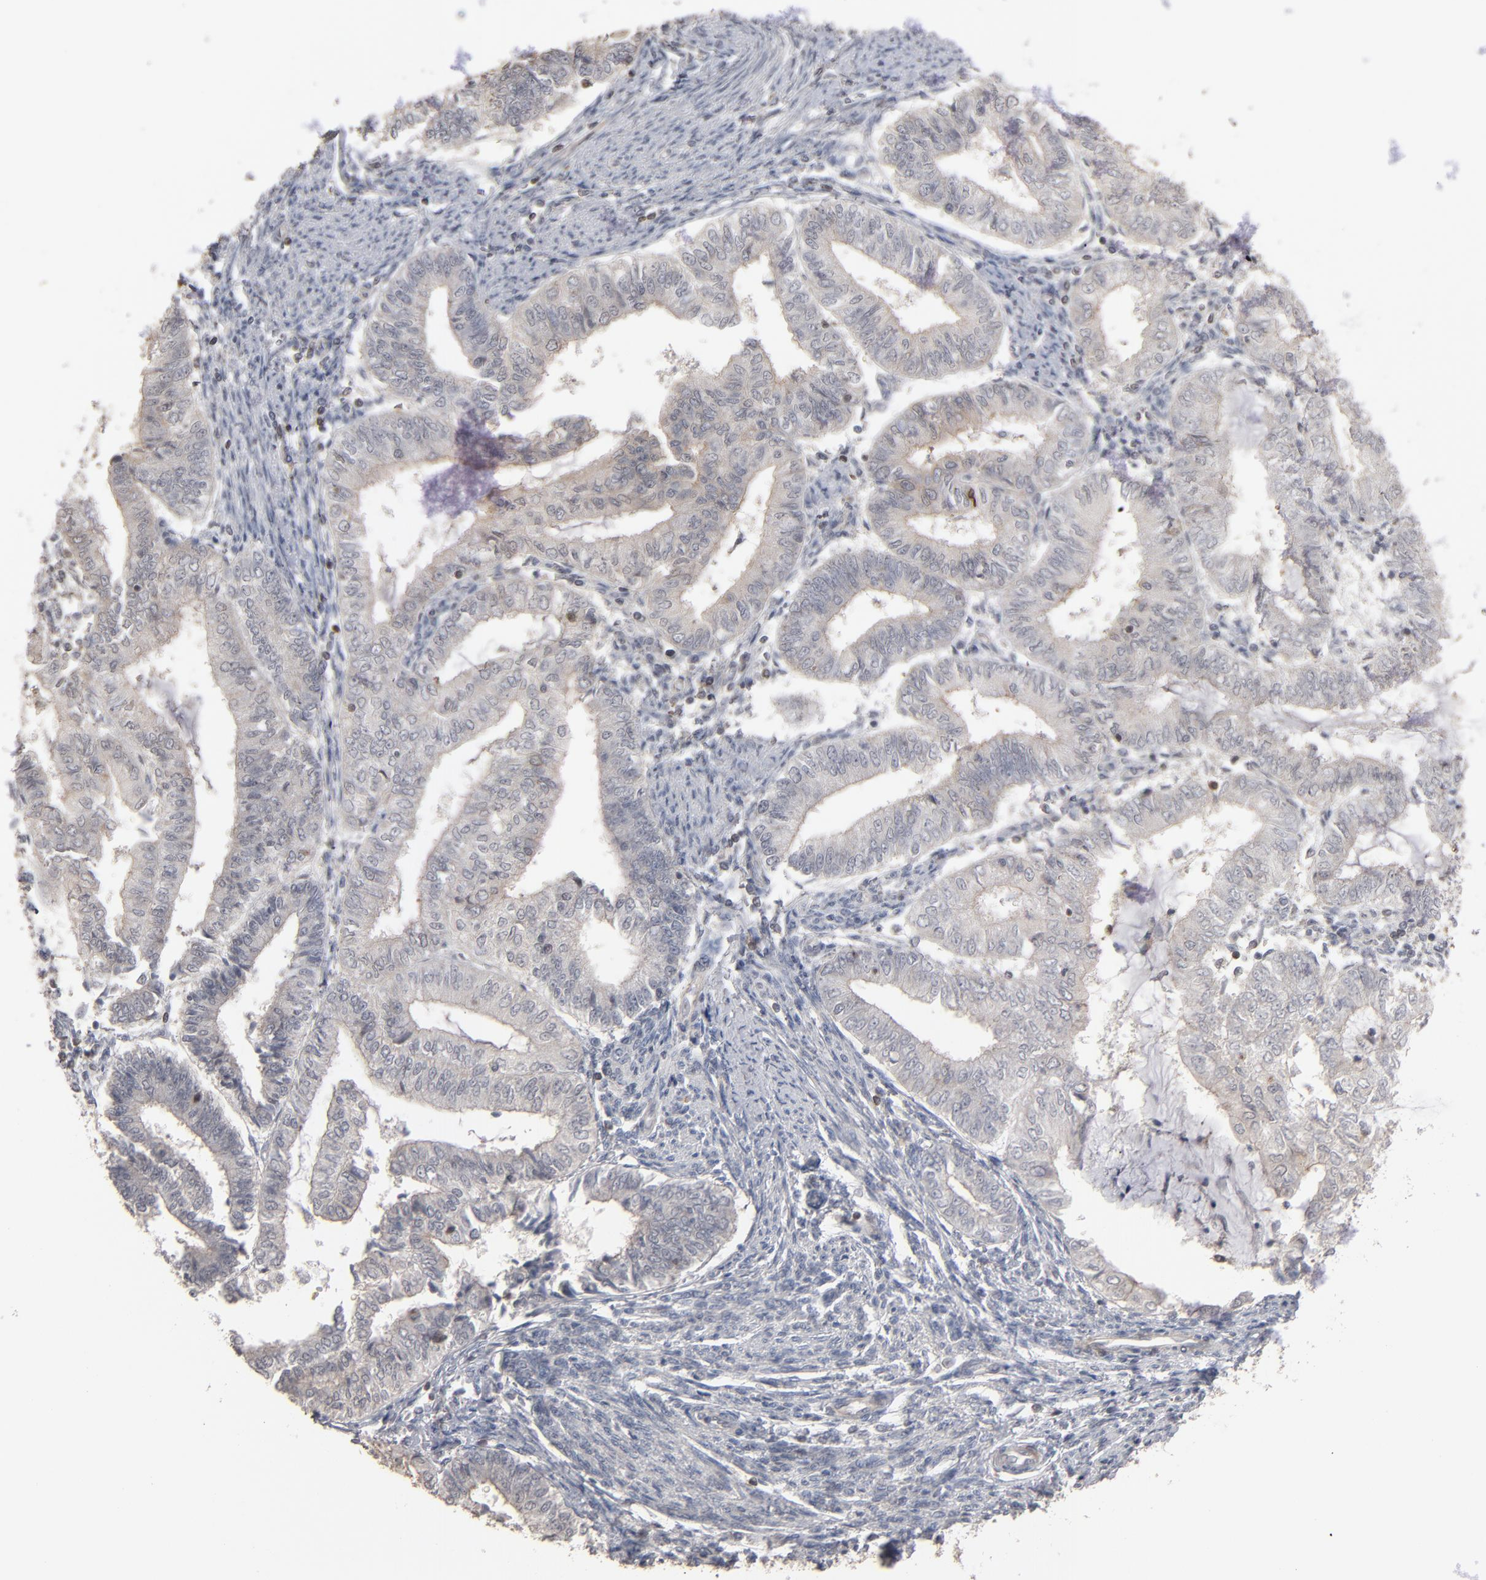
{"staining": {"intensity": "weak", "quantity": ">75%", "location": "cytoplasmic/membranous"}, "tissue": "endometrial cancer", "cell_type": "Tumor cells", "image_type": "cancer", "snomed": [{"axis": "morphology", "description": "Adenocarcinoma, NOS"}, {"axis": "topography", "description": "Endometrium"}], "caption": "Endometrial cancer (adenocarcinoma) stained with a brown dye shows weak cytoplasmic/membranous positive positivity in approximately >75% of tumor cells.", "gene": "STAT4", "patient": {"sex": "female", "age": 66}}